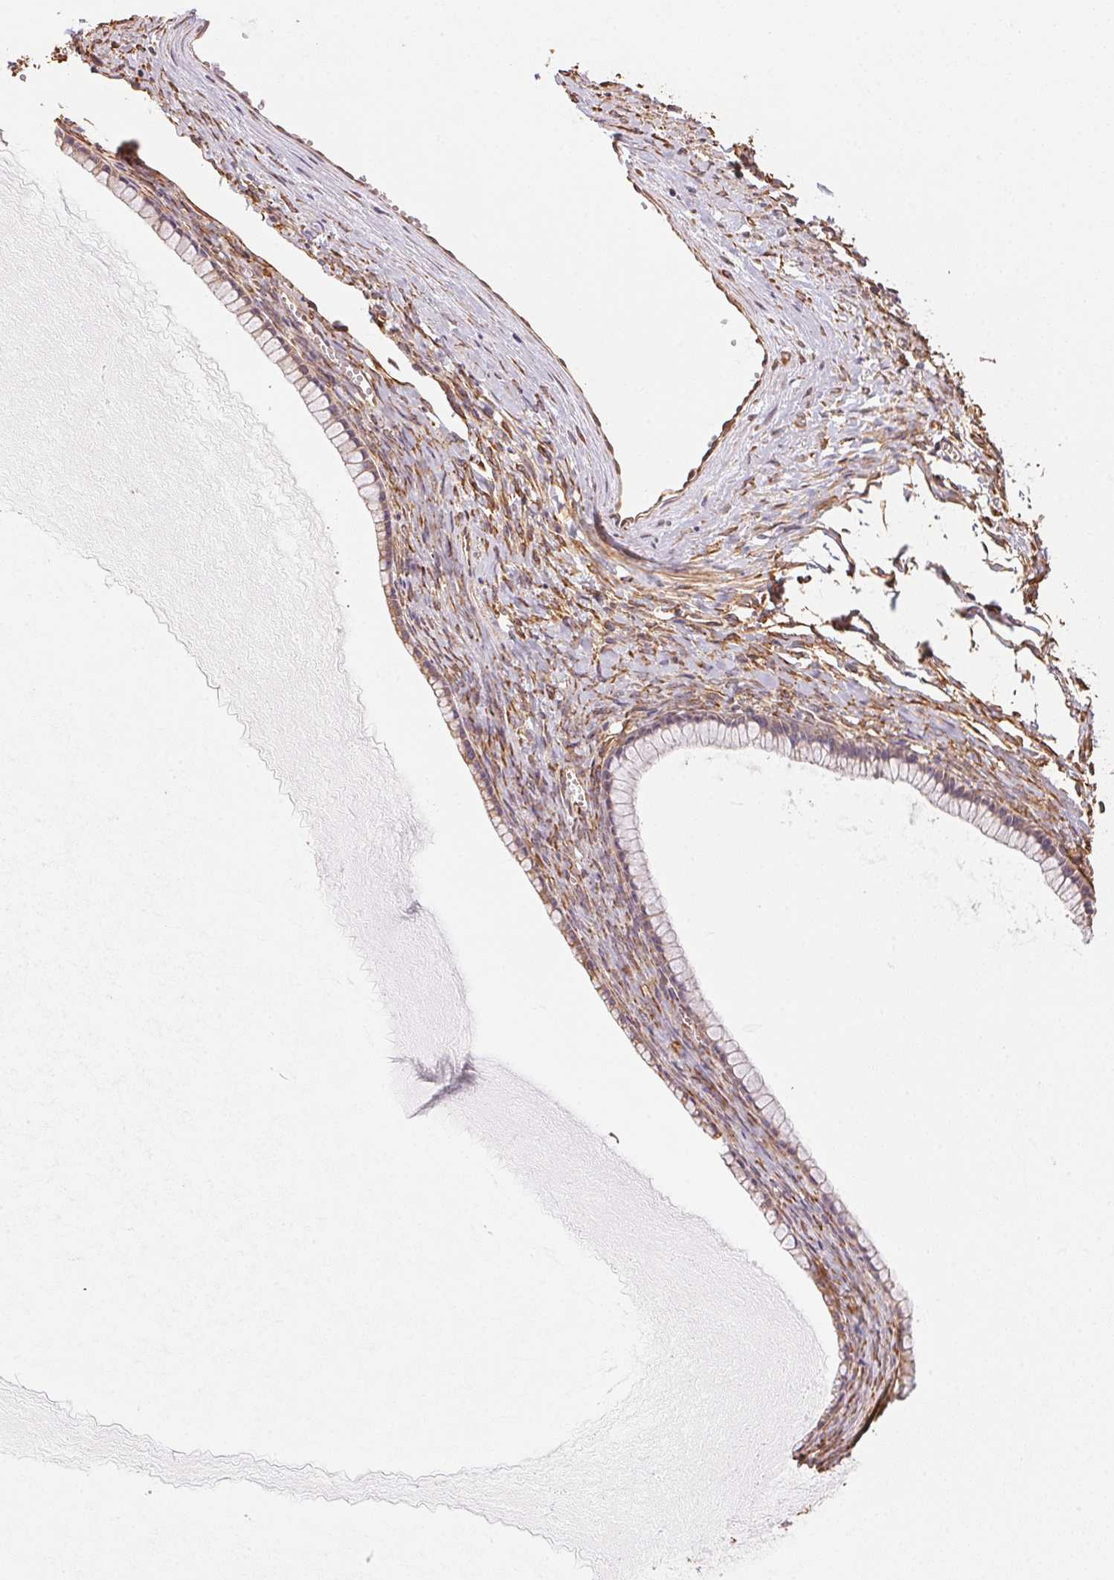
{"staining": {"intensity": "weak", "quantity": "<25%", "location": "cytoplasmic/membranous"}, "tissue": "ovarian cancer", "cell_type": "Tumor cells", "image_type": "cancer", "snomed": [{"axis": "morphology", "description": "Cystadenocarcinoma, mucinous, NOS"}, {"axis": "topography", "description": "Ovary"}], "caption": "This is a image of immunohistochemistry staining of ovarian cancer (mucinous cystadenocarcinoma), which shows no staining in tumor cells.", "gene": "C6orf163", "patient": {"sex": "female", "age": 41}}